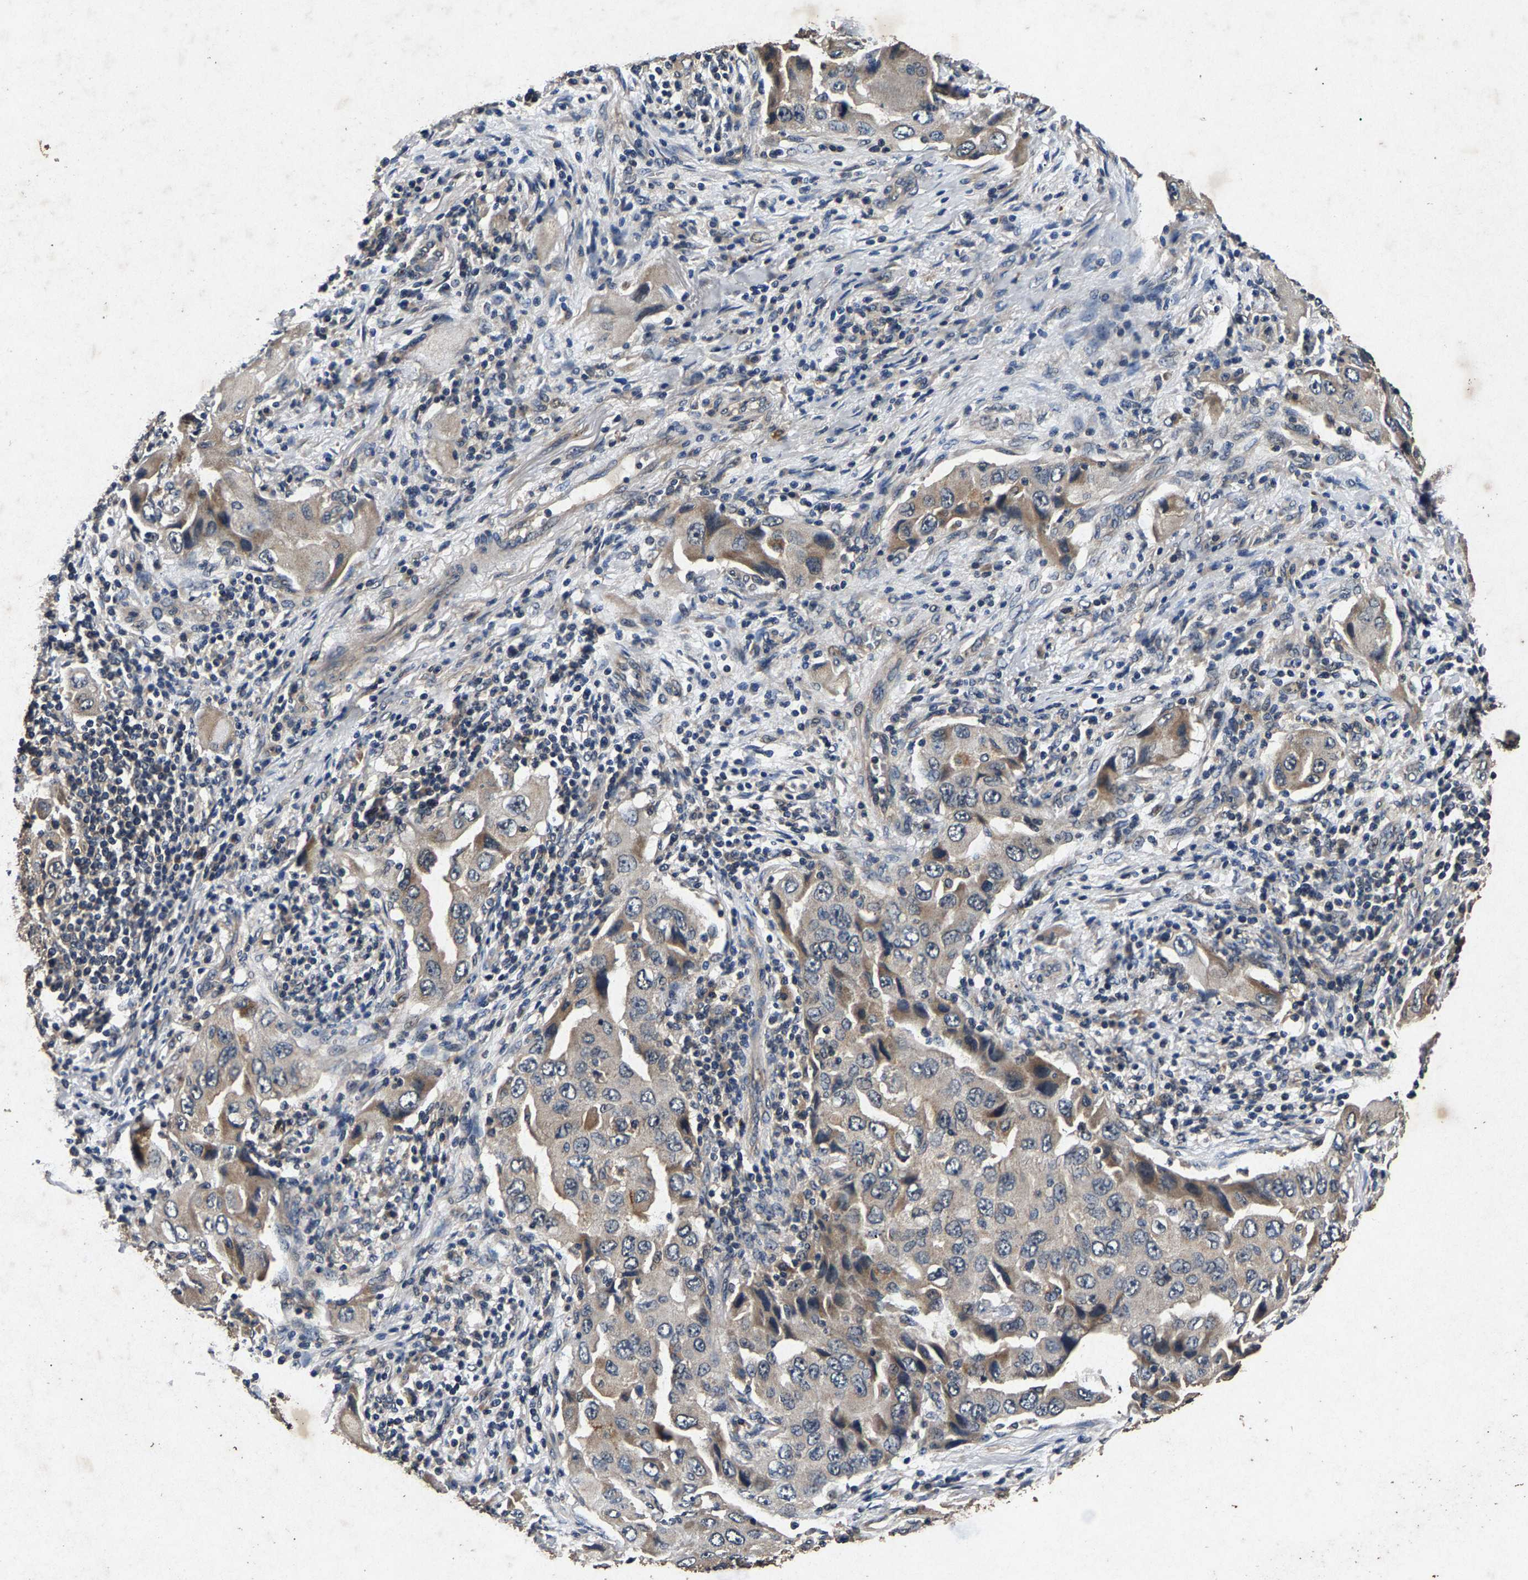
{"staining": {"intensity": "weak", "quantity": "<25%", "location": "cytoplasmic/membranous"}, "tissue": "lung cancer", "cell_type": "Tumor cells", "image_type": "cancer", "snomed": [{"axis": "morphology", "description": "Adenocarcinoma, NOS"}, {"axis": "topography", "description": "Lung"}], "caption": "Histopathology image shows no significant protein expression in tumor cells of lung adenocarcinoma. (DAB immunohistochemistry (IHC) with hematoxylin counter stain).", "gene": "PPP1CC", "patient": {"sex": "female", "age": 65}}